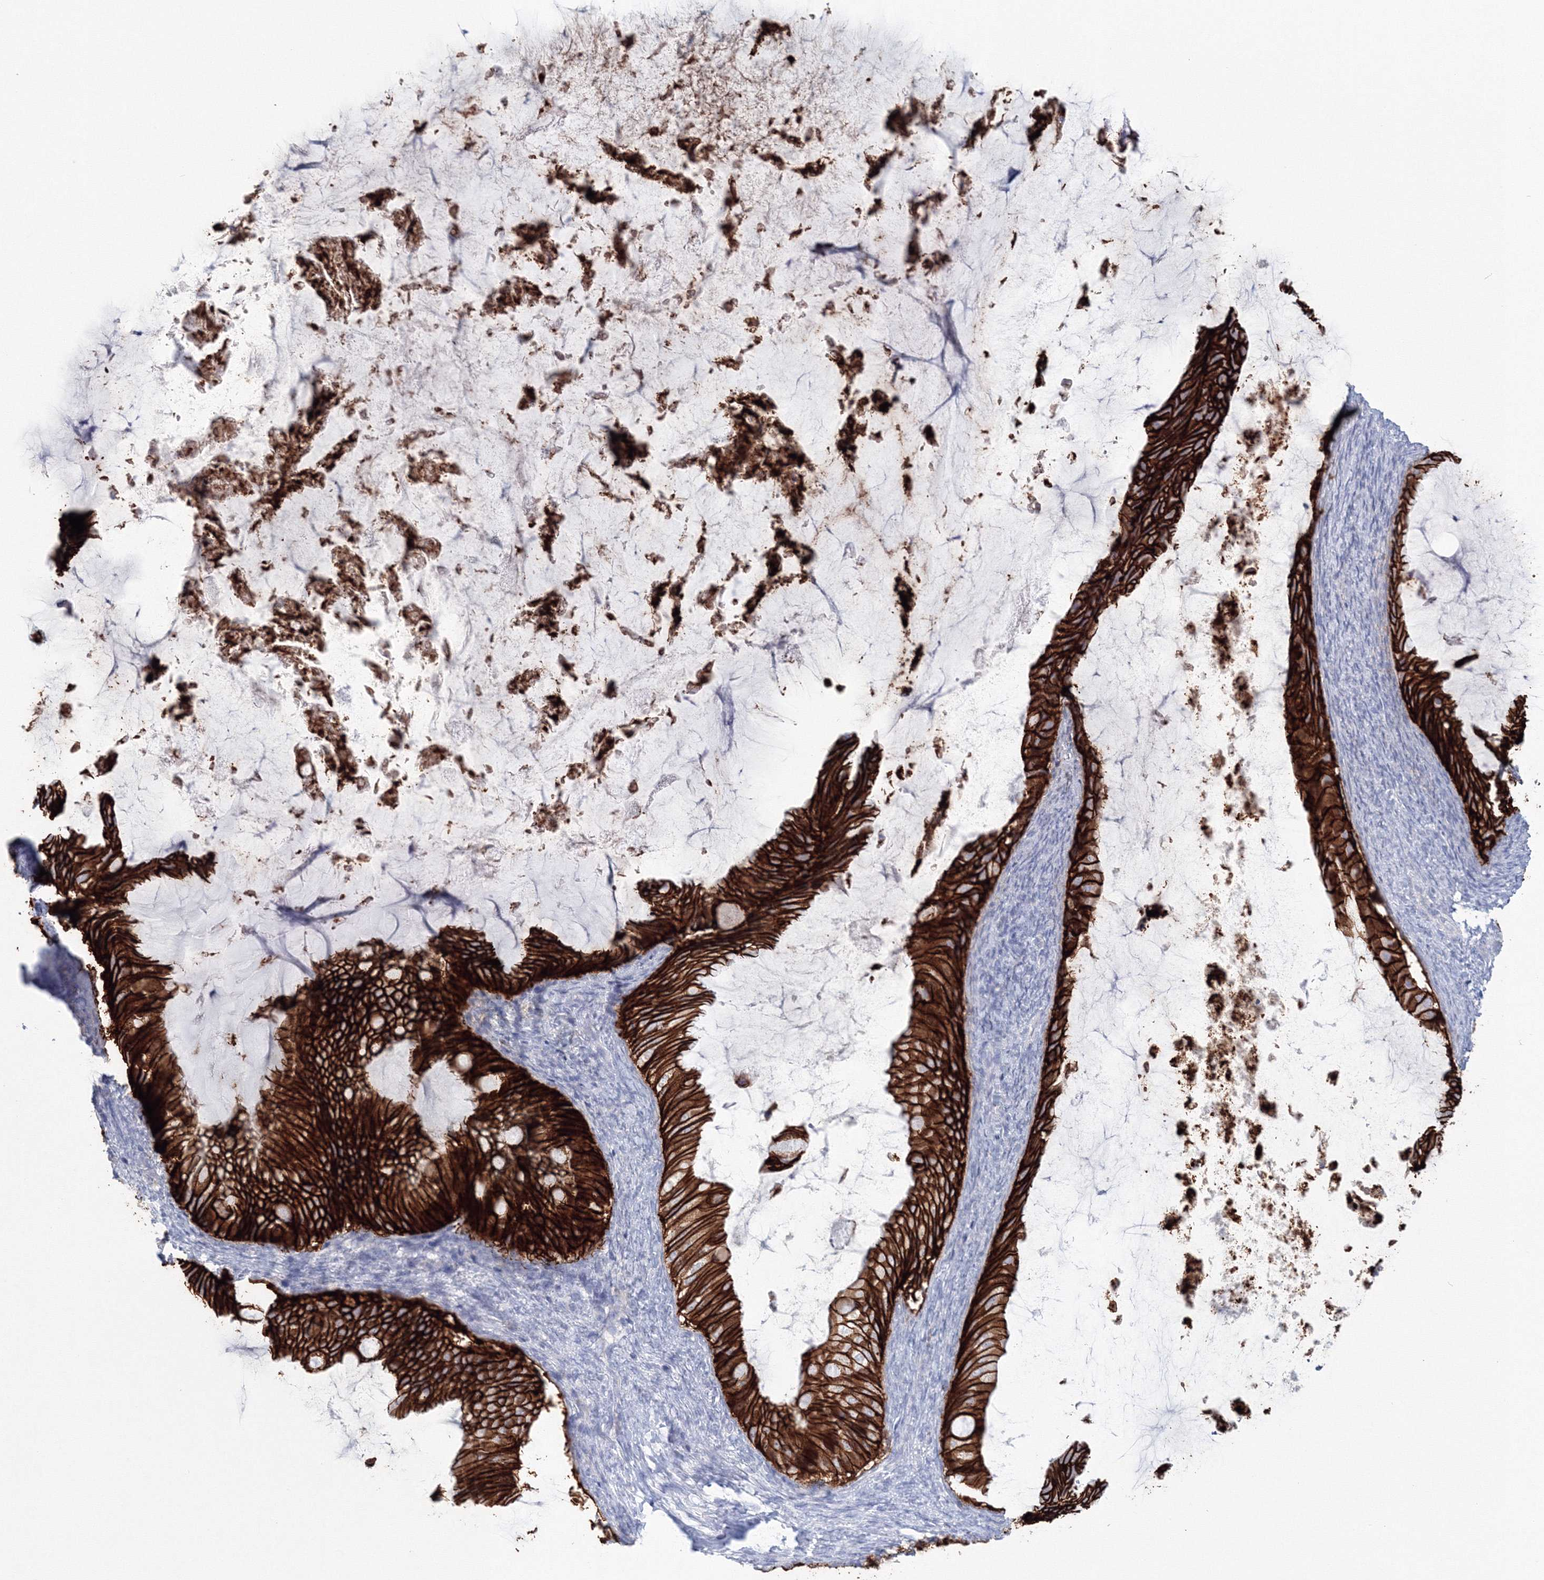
{"staining": {"intensity": "strong", "quantity": ">75%", "location": "cytoplasmic/membranous"}, "tissue": "ovarian cancer", "cell_type": "Tumor cells", "image_type": "cancer", "snomed": [{"axis": "morphology", "description": "Cystadenocarcinoma, mucinous, NOS"}, {"axis": "topography", "description": "Ovary"}], "caption": "Strong cytoplasmic/membranous staining is appreciated in approximately >75% of tumor cells in ovarian mucinous cystadenocarcinoma.", "gene": "VSIG1", "patient": {"sex": "female", "age": 61}}